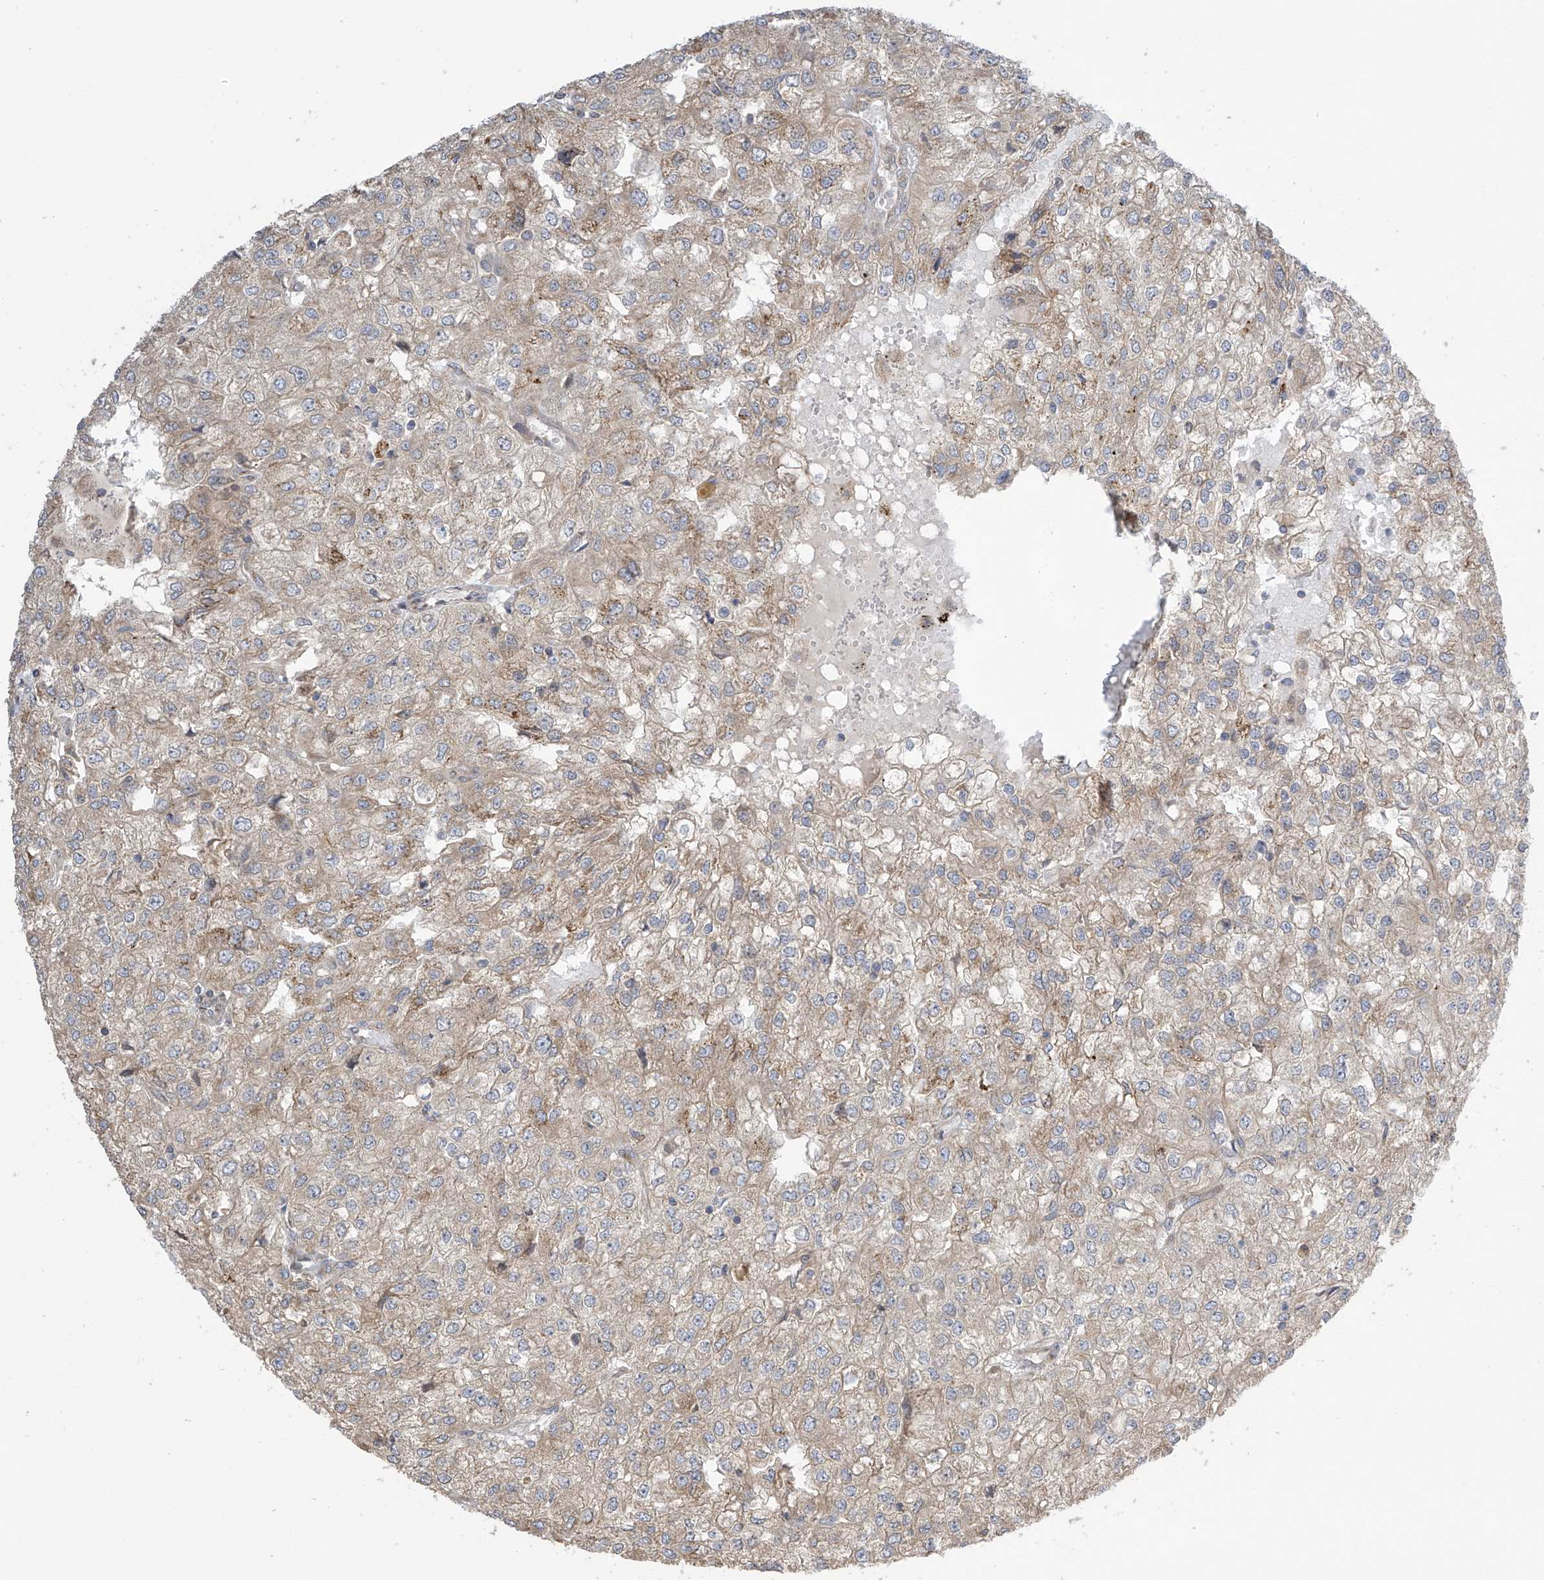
{"staining": {"intensity": "weak", "quantity": "25%-75%", "location": "cytoplasmic/membranous"}, "tissue": "renal cancer", "cell_type": "Tumor cells", "image_type": "cancer", "snomed": [{"axis": "morphology", "description": "Adenocarcinoma, NOS"}, {"axis": "topography", "description": "Kidney"}], "caption": "Approximately 25%-75% of tumor cells in renal cancer (adenocarcinoma) show weak cytoplasmic/membranous protein positivity as visualized by brown immunohistochemical staining.", "gene": "PNPT1", "patient": {"sex": "female", "age": 54}}